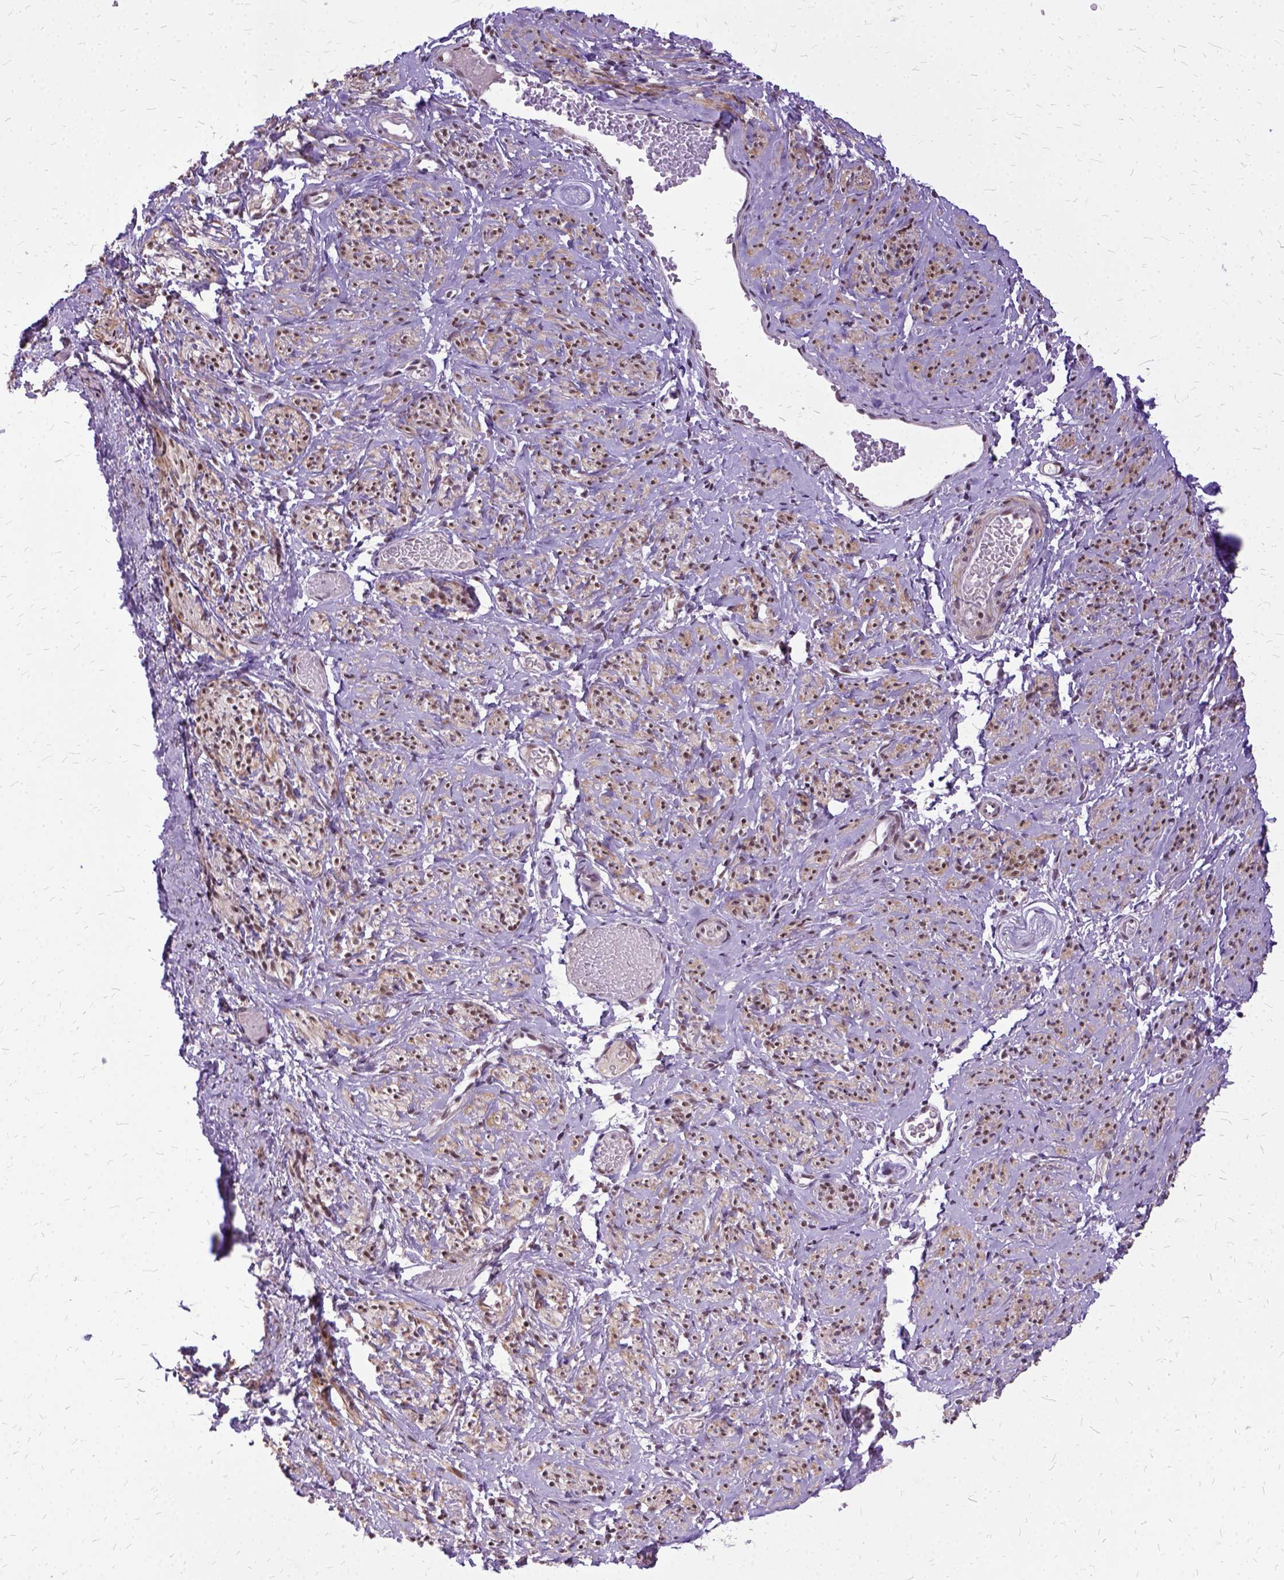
{"staining": {"intensity": "moderate", "quantity": ">75%", "location": "cytoplasmic/membranous,nuclear"}, "tissue": "smooth muscle", "cell_type": "Smooth muscle cells", "image_type": "normal", "snomed": [{"axis": "morphology", "description": "Normal tissue, NOS"}, {"axis": "topography", "description": "Smooth muscle"}], "caption": "Moderate cytoplasmic/membranous,nuclear positivity for a protein is present in approximately >75% of smooth muscle cells of normal smooth muscle using immunohistochemistry (IHC).", "gene": "SETD1A", "patient": {"sex": "female", "age": 65}}